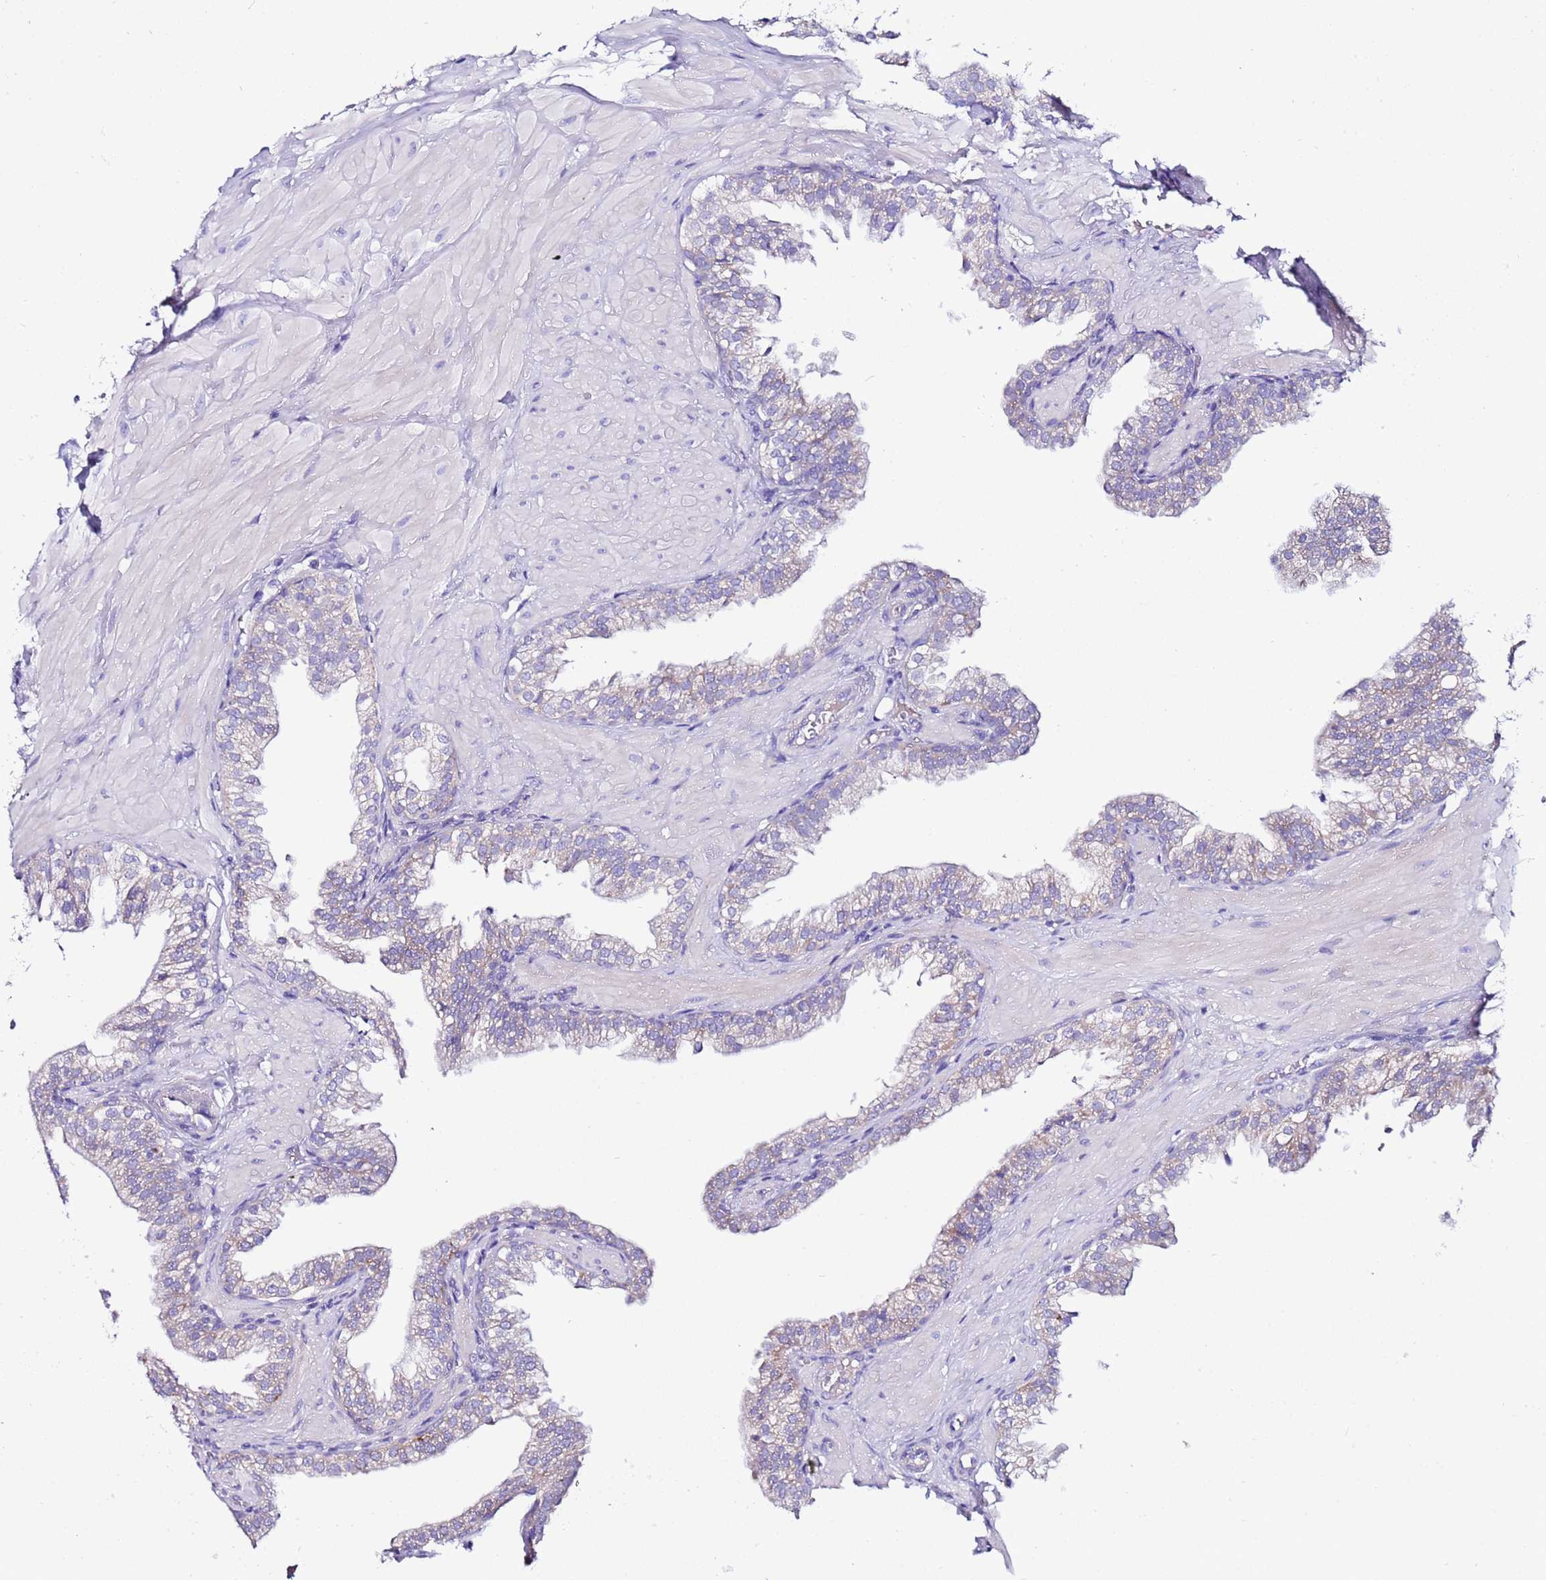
{"staining": {"intensity": "weak", "quantity": "25%-75%", "location": "cytoplasmic/membranous"}, "tissue": "prostate", "cell_type": "Glandular cells", "image_type": "normal", "snomed": [{"axis": "morphology", "description": "Normal tissue, NOS"}, {"axis": "topography", "description": "Prostate"}, {"axis": "topography", "description": "Peripheral nerve tissue"}], "caption": "This histopathology image reveals normal prostate stained with immunohistochemistry (IHC) to label a protein in brown. The cytoplasmic/membranous of glandular cells show weak positivity for the protein. Nuclei are counter-stained blue.", "gene": "MYBPC3", "patient": {"sex": "male", "age": 55}}